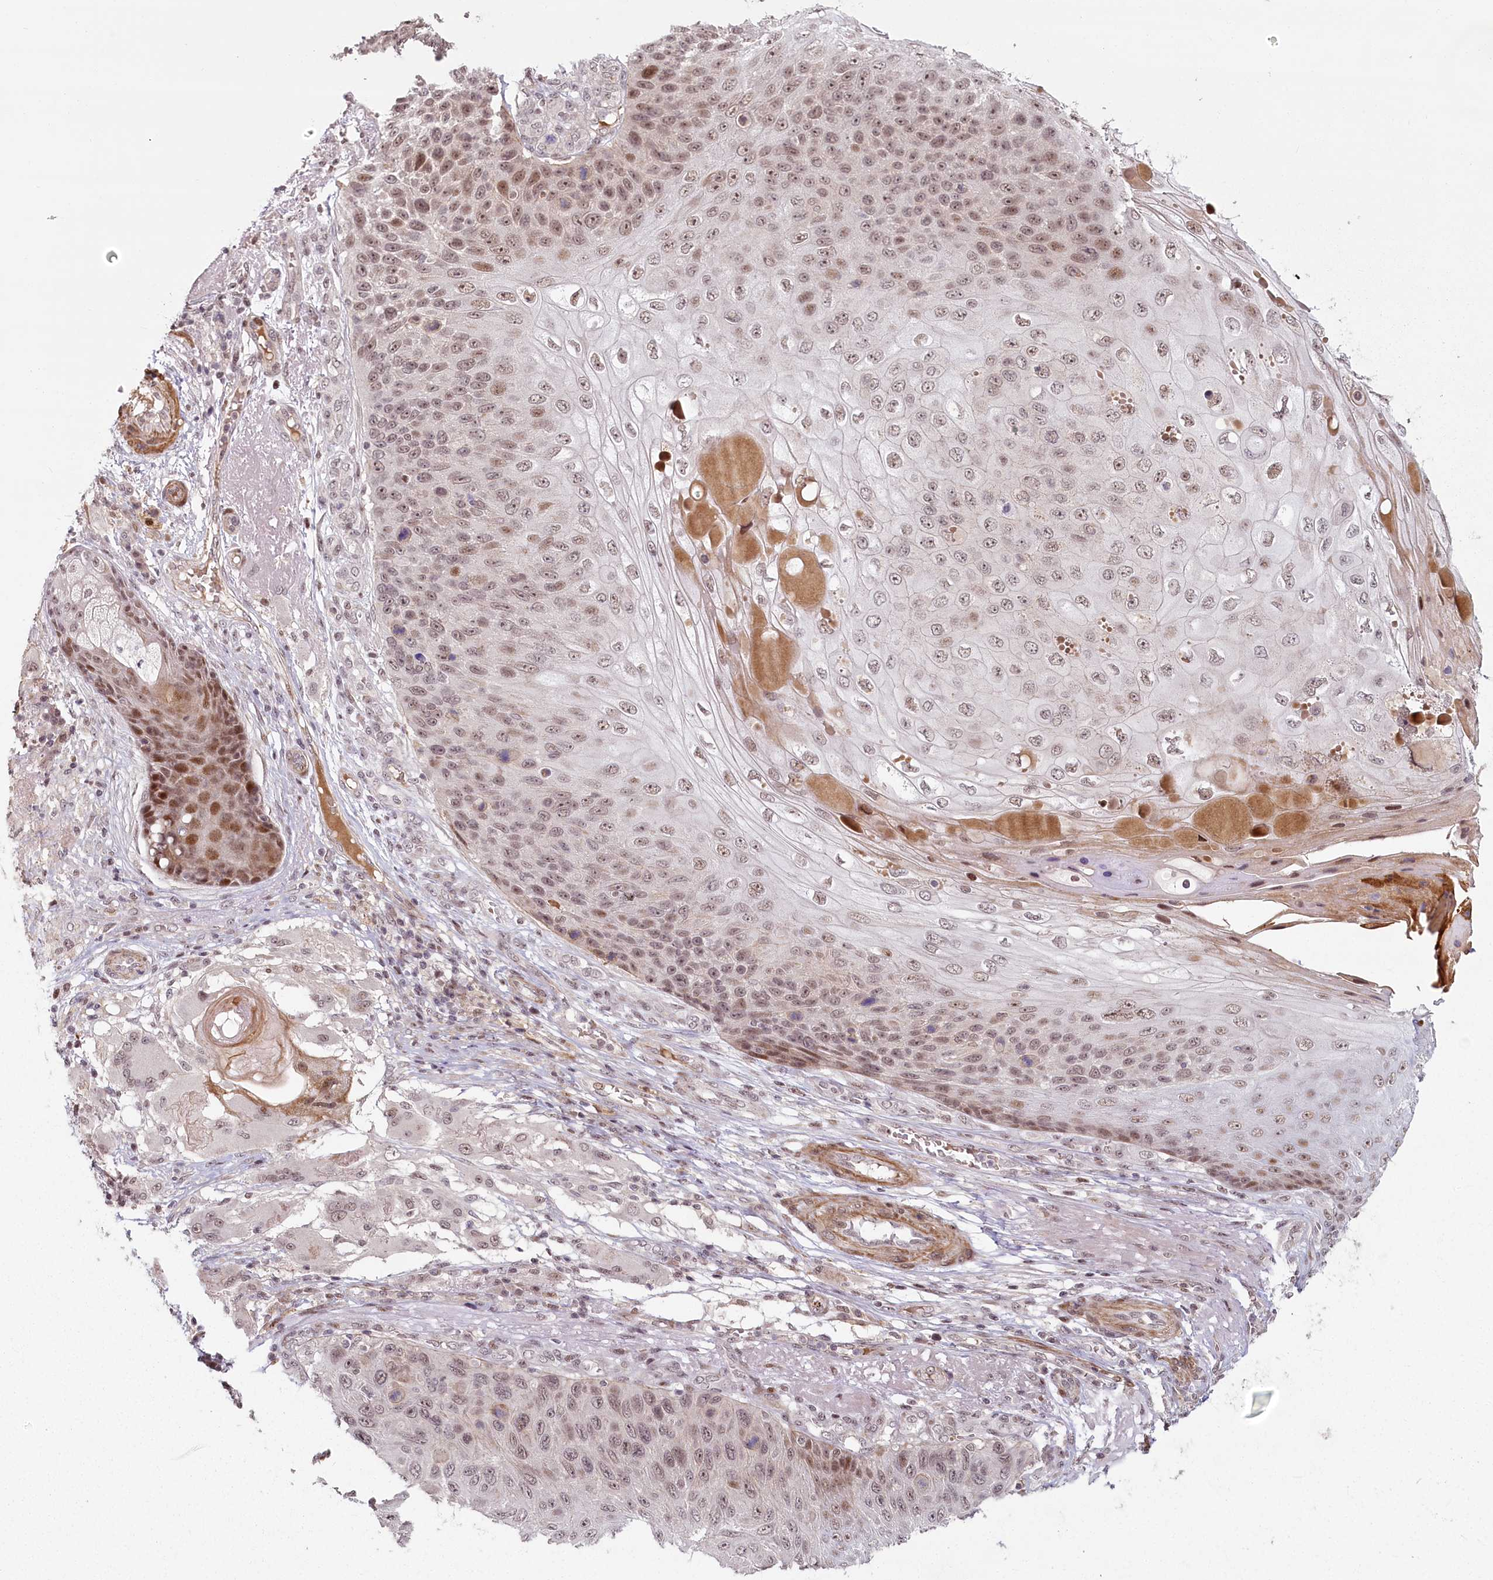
{"staining": {"intensity": "weak", "quantity": ">75%", "location": "nuclear"}, "tissue": "skin cancer", "cell_type": "Tumor cells", "image_type": "cancer", "snomed": [{"axis": "morphology", "description": "Squamous cell carcinoma, NOS"}, {"axis": "topography", "description": "Skin"}], "caption": "Tumor cells show low levels of weak nuclear staining in about >75% of cells in human skin squamous cell carcinoma. The staining was performed using DAB (3,3'-diaminobenzidine) to visualize the protein expression in brown, while the nuclei were stained in blue with hematoxylin (Magnification: 20x).", "gene": "FAM204A", "patient": {"sex": "female", "age": 88}}